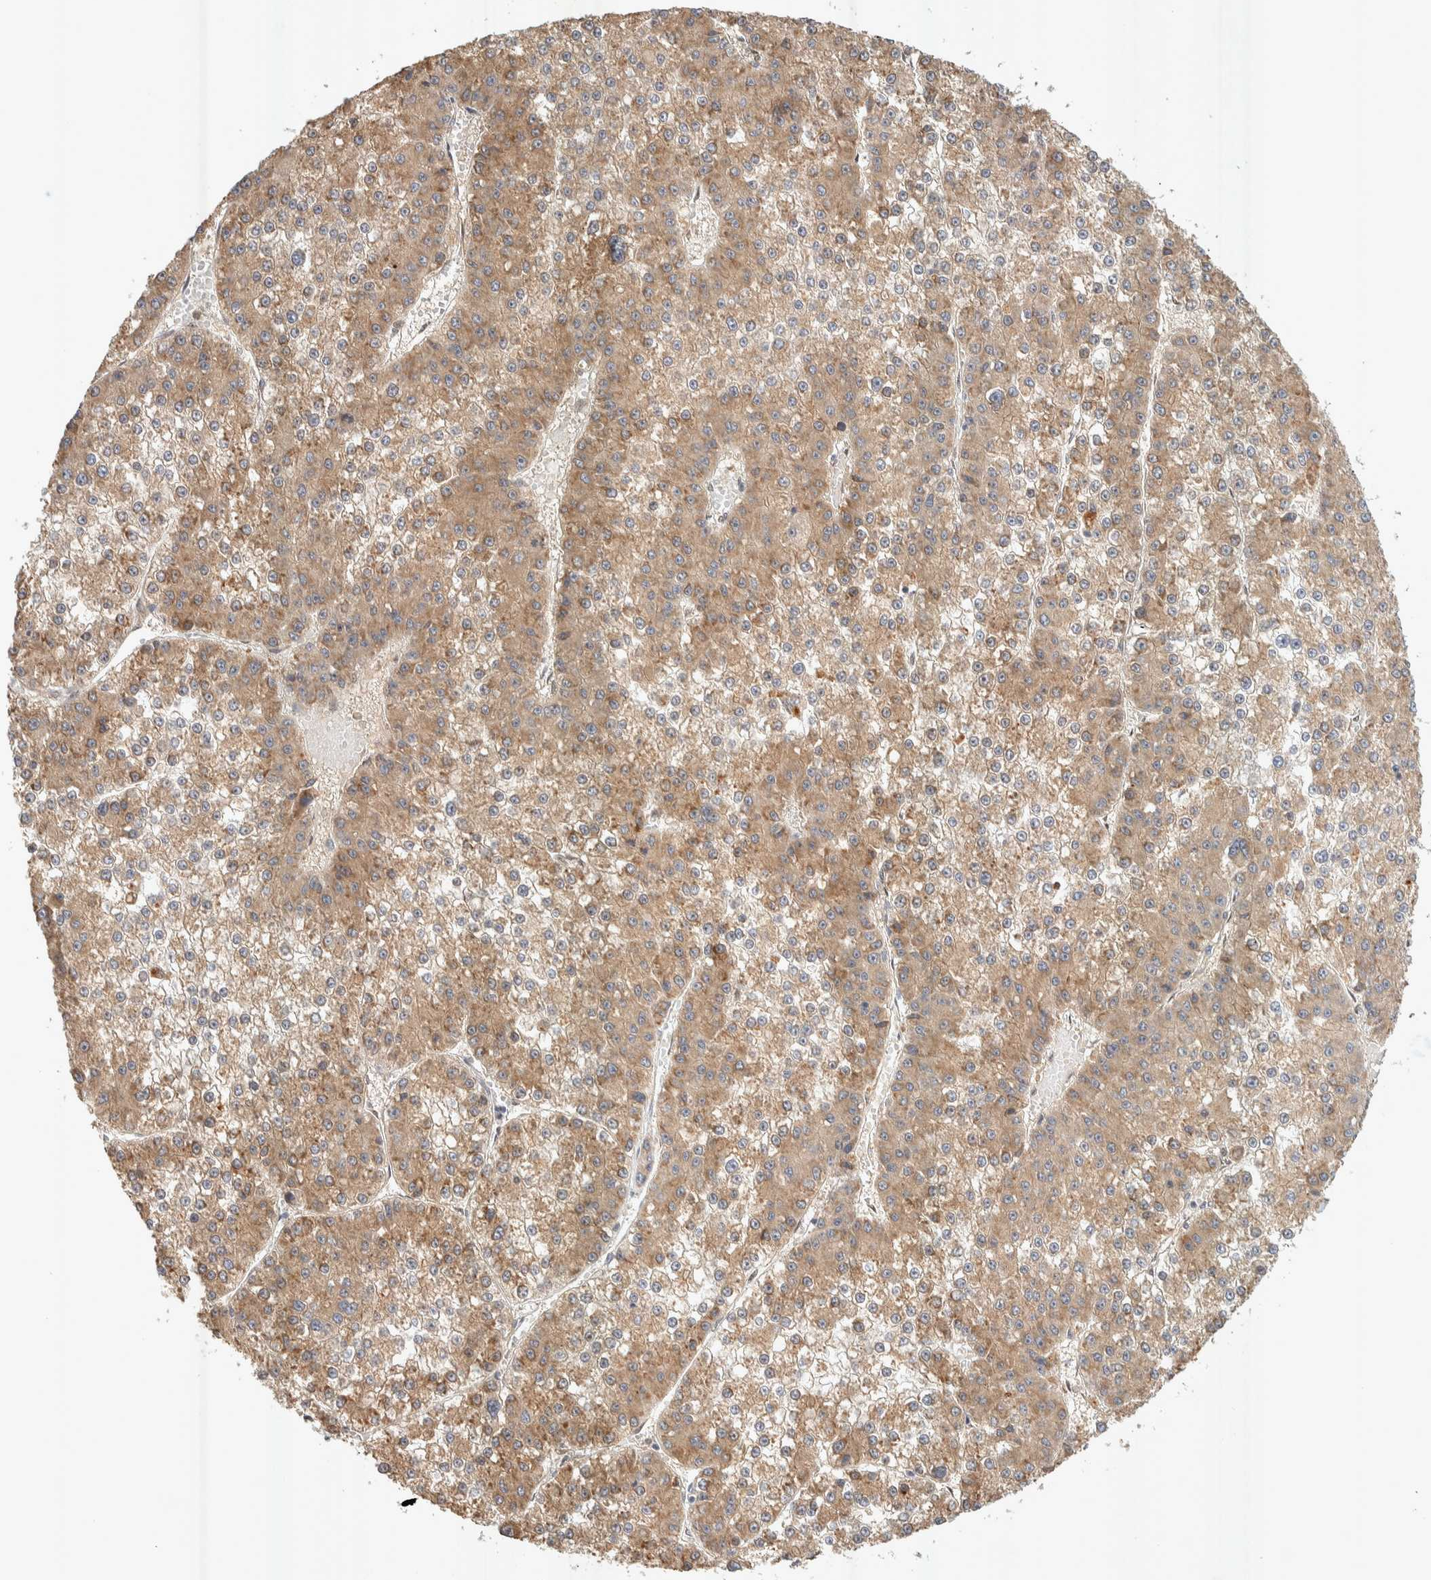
{"staining": {"intensity": "moderate", "quantity": ">75%", "location": "cytoplasmic/membranous"}, "tissue": "liver cancer", "cell_type": "Tumor cells", "image_type": "cancer", "snomed": [{"axis": "morphology", "description": "Carcinoma, Hepatocellular, NOS"}, {"axis": "topography", "description": "Liver"}], "caption": "A histopathology image showing moderate cytoplasmic/membranous positivity in approximately >75% of tumor cells in liver cancer, as visualized by brown immunohistochemical staining.", "gene": "PXK", "patient": {"sex": "female", "age": 73}}